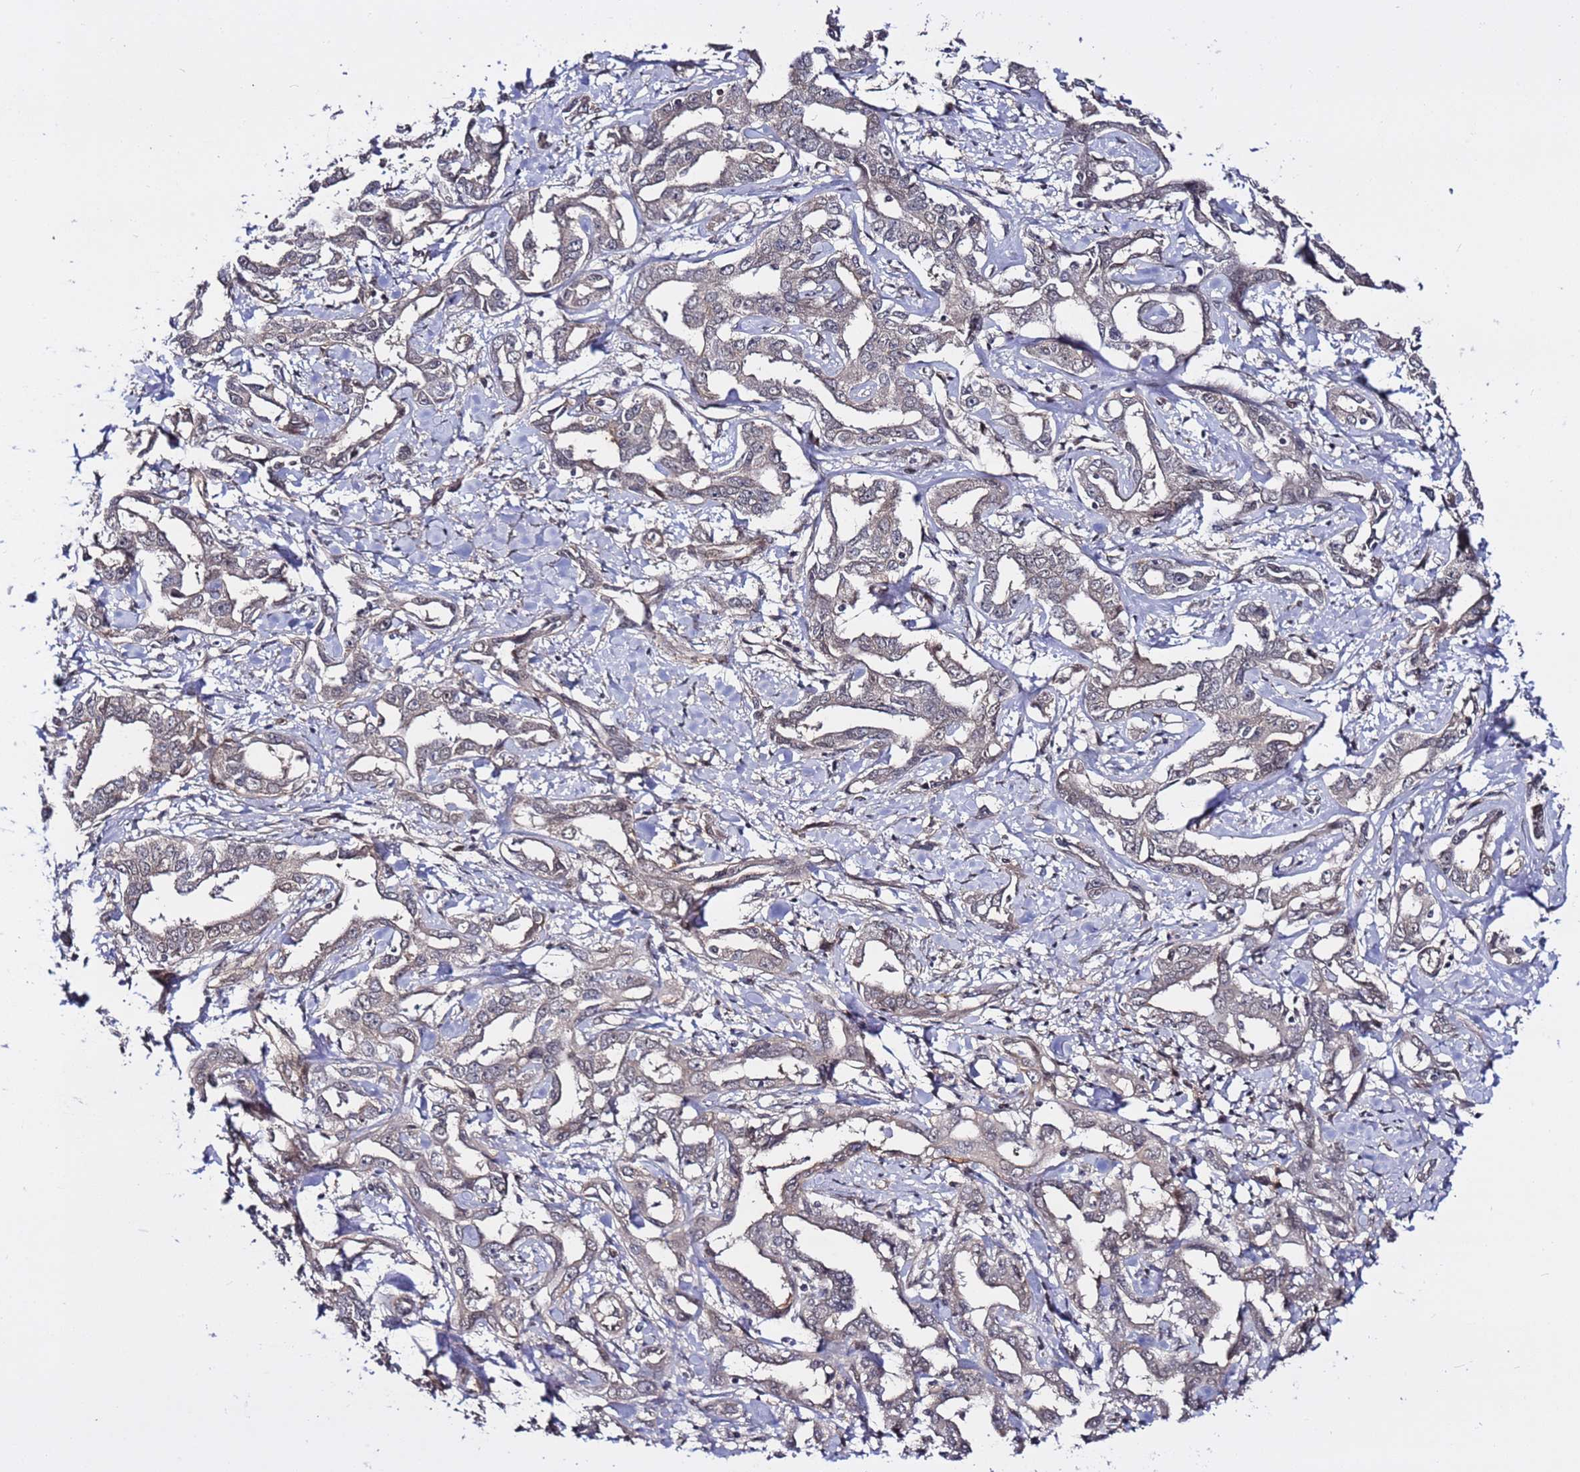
{"staining": {"intensity": "negative", "quantity": "none", "location": "none"}, "tissue": "liver cancer", "cell_type": "Tumor cells", "image_type": "cancer", "snomed": [{"axis": "morphology", "description": "Cholangiocarcinoma"}, {"axis": "topography", "description": "Liver"}], "caption": "A high-resolution histopathology image shows IHC staining of liver cholangiocarcinoma, which reveals no significant staining in tumor cells.", "gene": "POLR2D", "patient": {"sex": "male", "age": 59}}